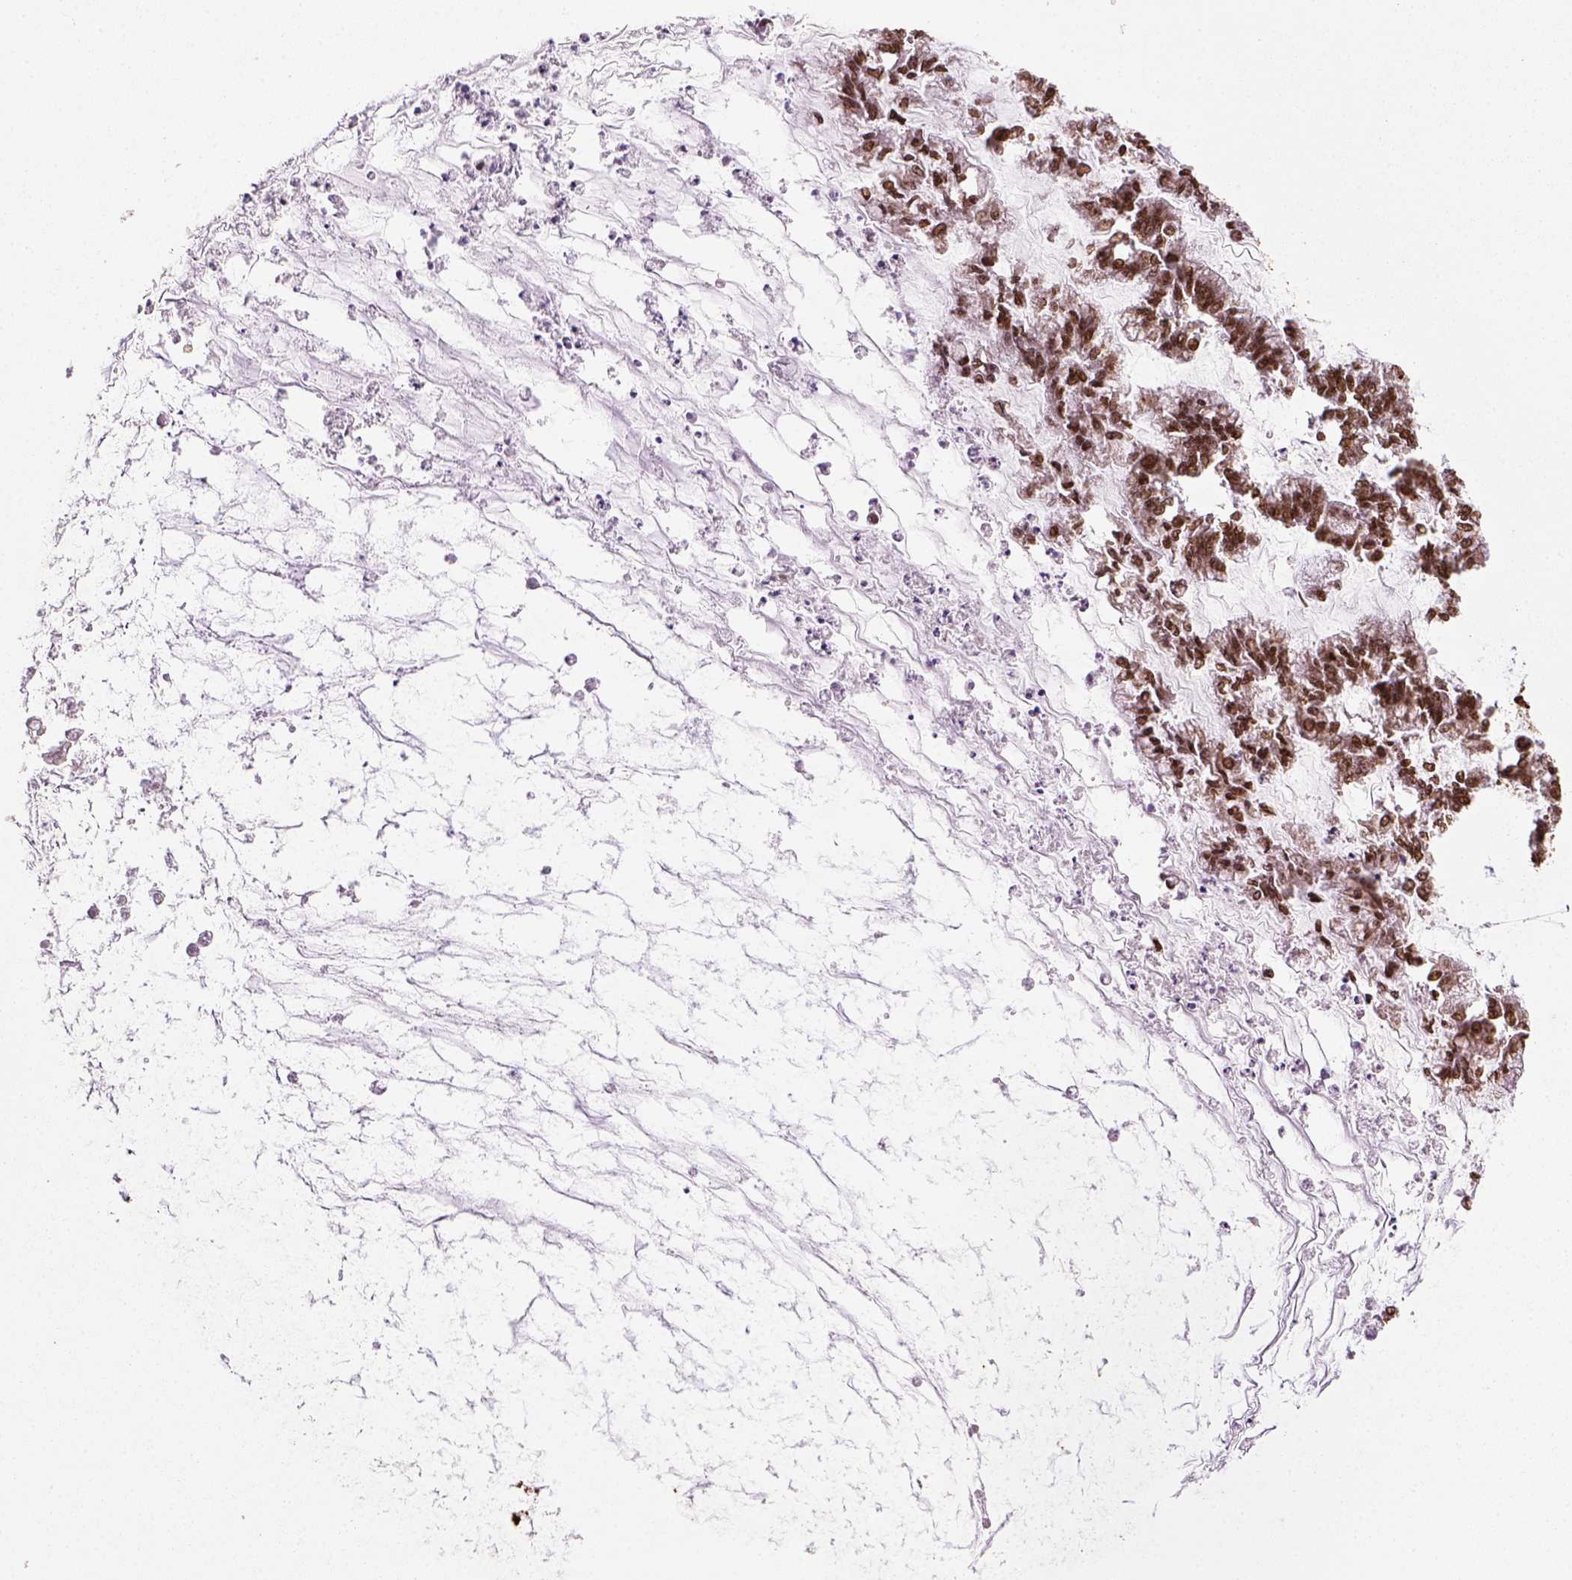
{"staining": {"intensity": "strong", "quantity": ">75%", "location": "nuclear"}, "tissue": "ovarian cancer", "cell_type": "Tumor cells", "image_type": "cancer", "snomed": [{"axis": "morphology", "description": "Cystadenocarcinoma, mucinous, NOS"}, {"axis": "topography", "description": "Ovary"}], "caption": "This is a histology image of IHC staining of mucinous cystadenocarcinoma (ovarian), which shows strong positivity in the nuclear of tumor cells.", "gene": "CCAR1", "patient": {"sex": "female", "age": 67}}